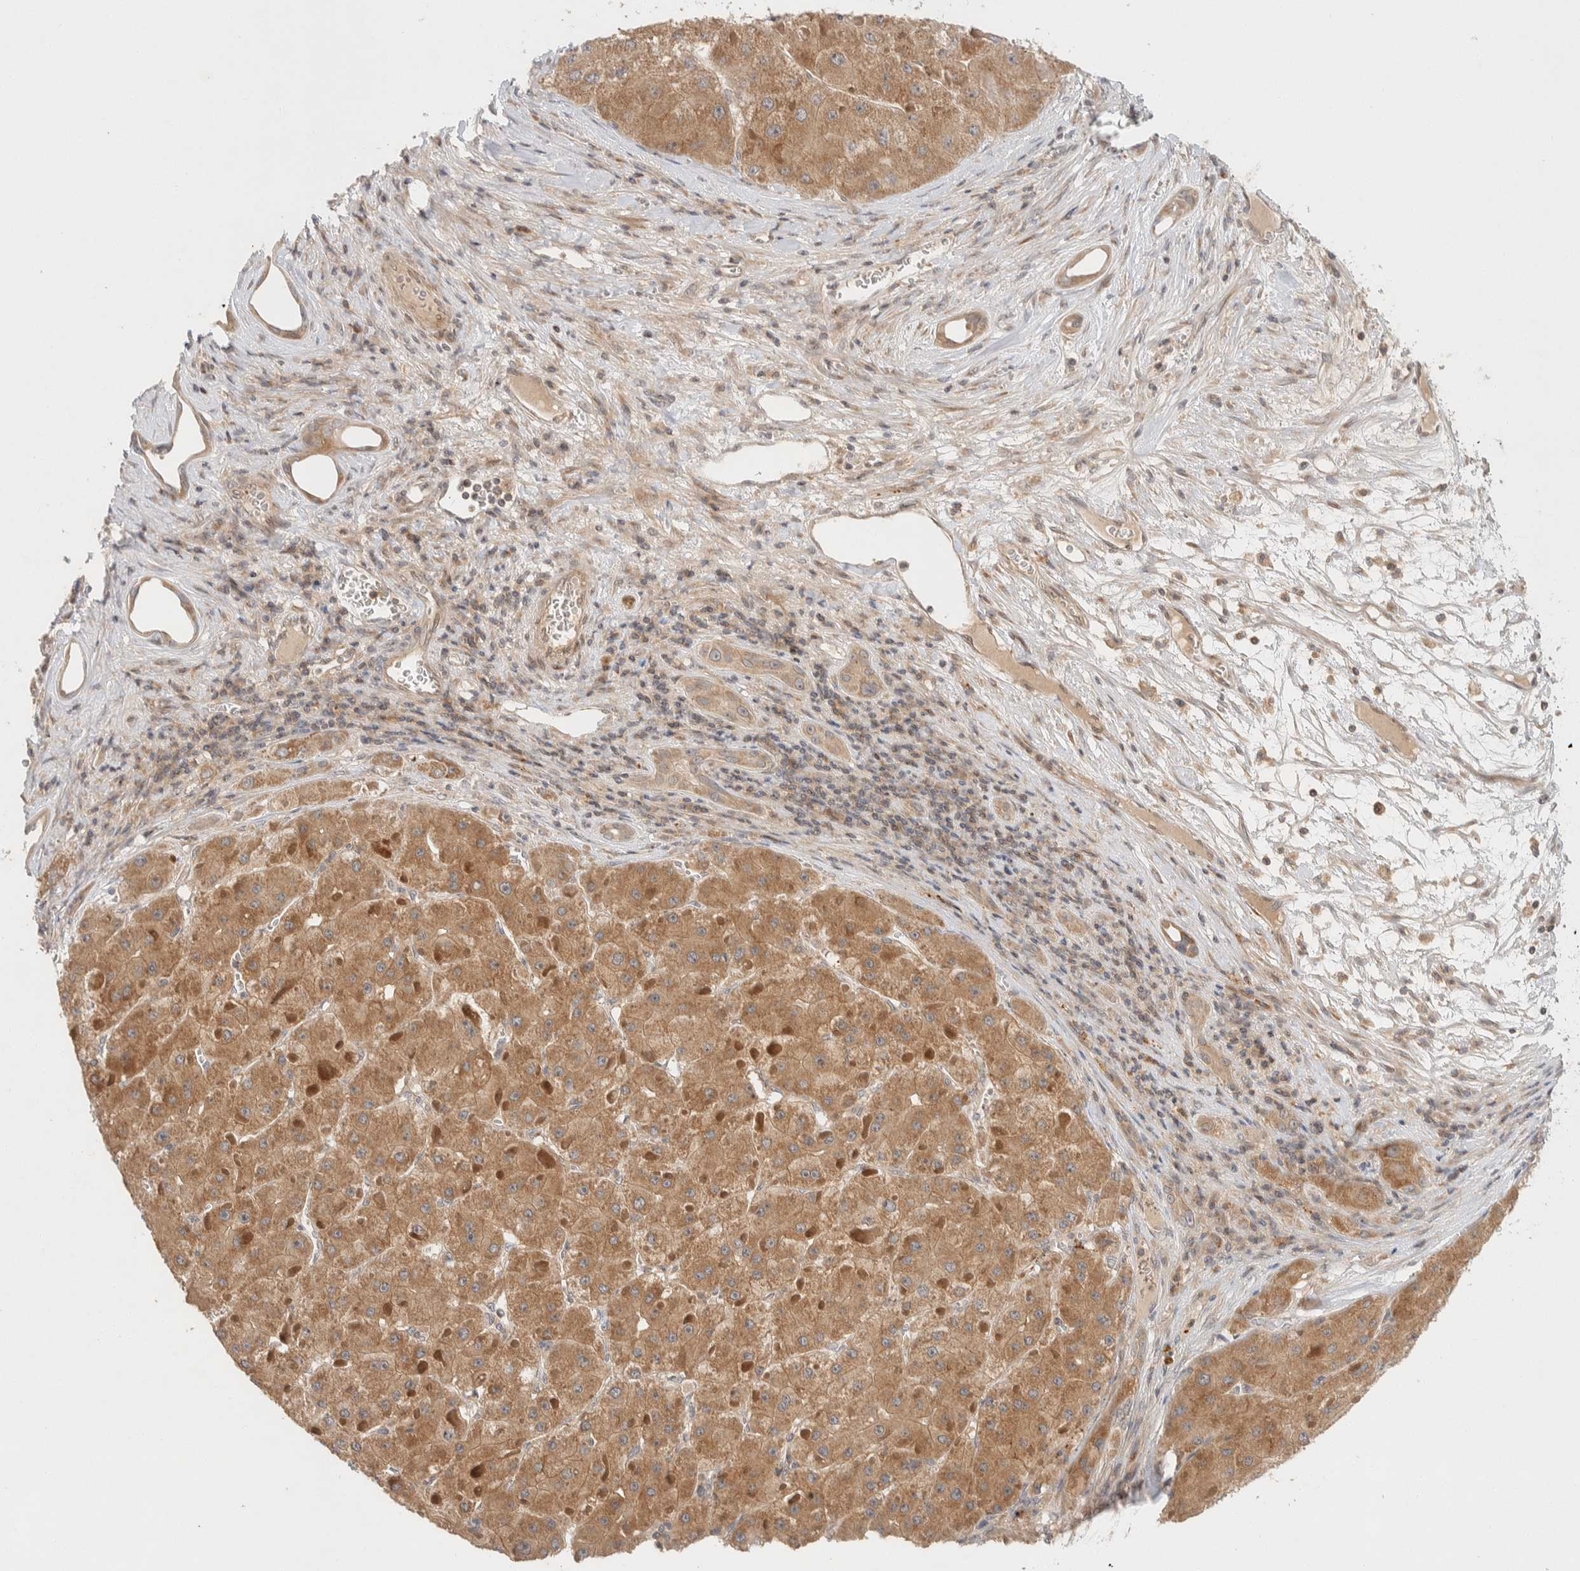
{"staining": {"intensity": "moderate", "quantity": ">75%", "location": "cytoplasmic/membranous"}, "tissue": "liver cancer", "cell_type": "Tumor cells", "image_type": "cancer", "snomed": [{"axis": "morphology", "description": "Carcinoma, Hepatocellular, NOS"}, {"axis": "topography", "description": "Liver"}], "caption": "An IHC micrograph of tumor tissue is shown. Protein staining in brown shows moderate cytoplasmic/membranous positivity in liver cancer (hepatocellular carcinoma) within tumor cells.", "gene": "KIF9", "patient": {"sex": "female", "age": 73}}